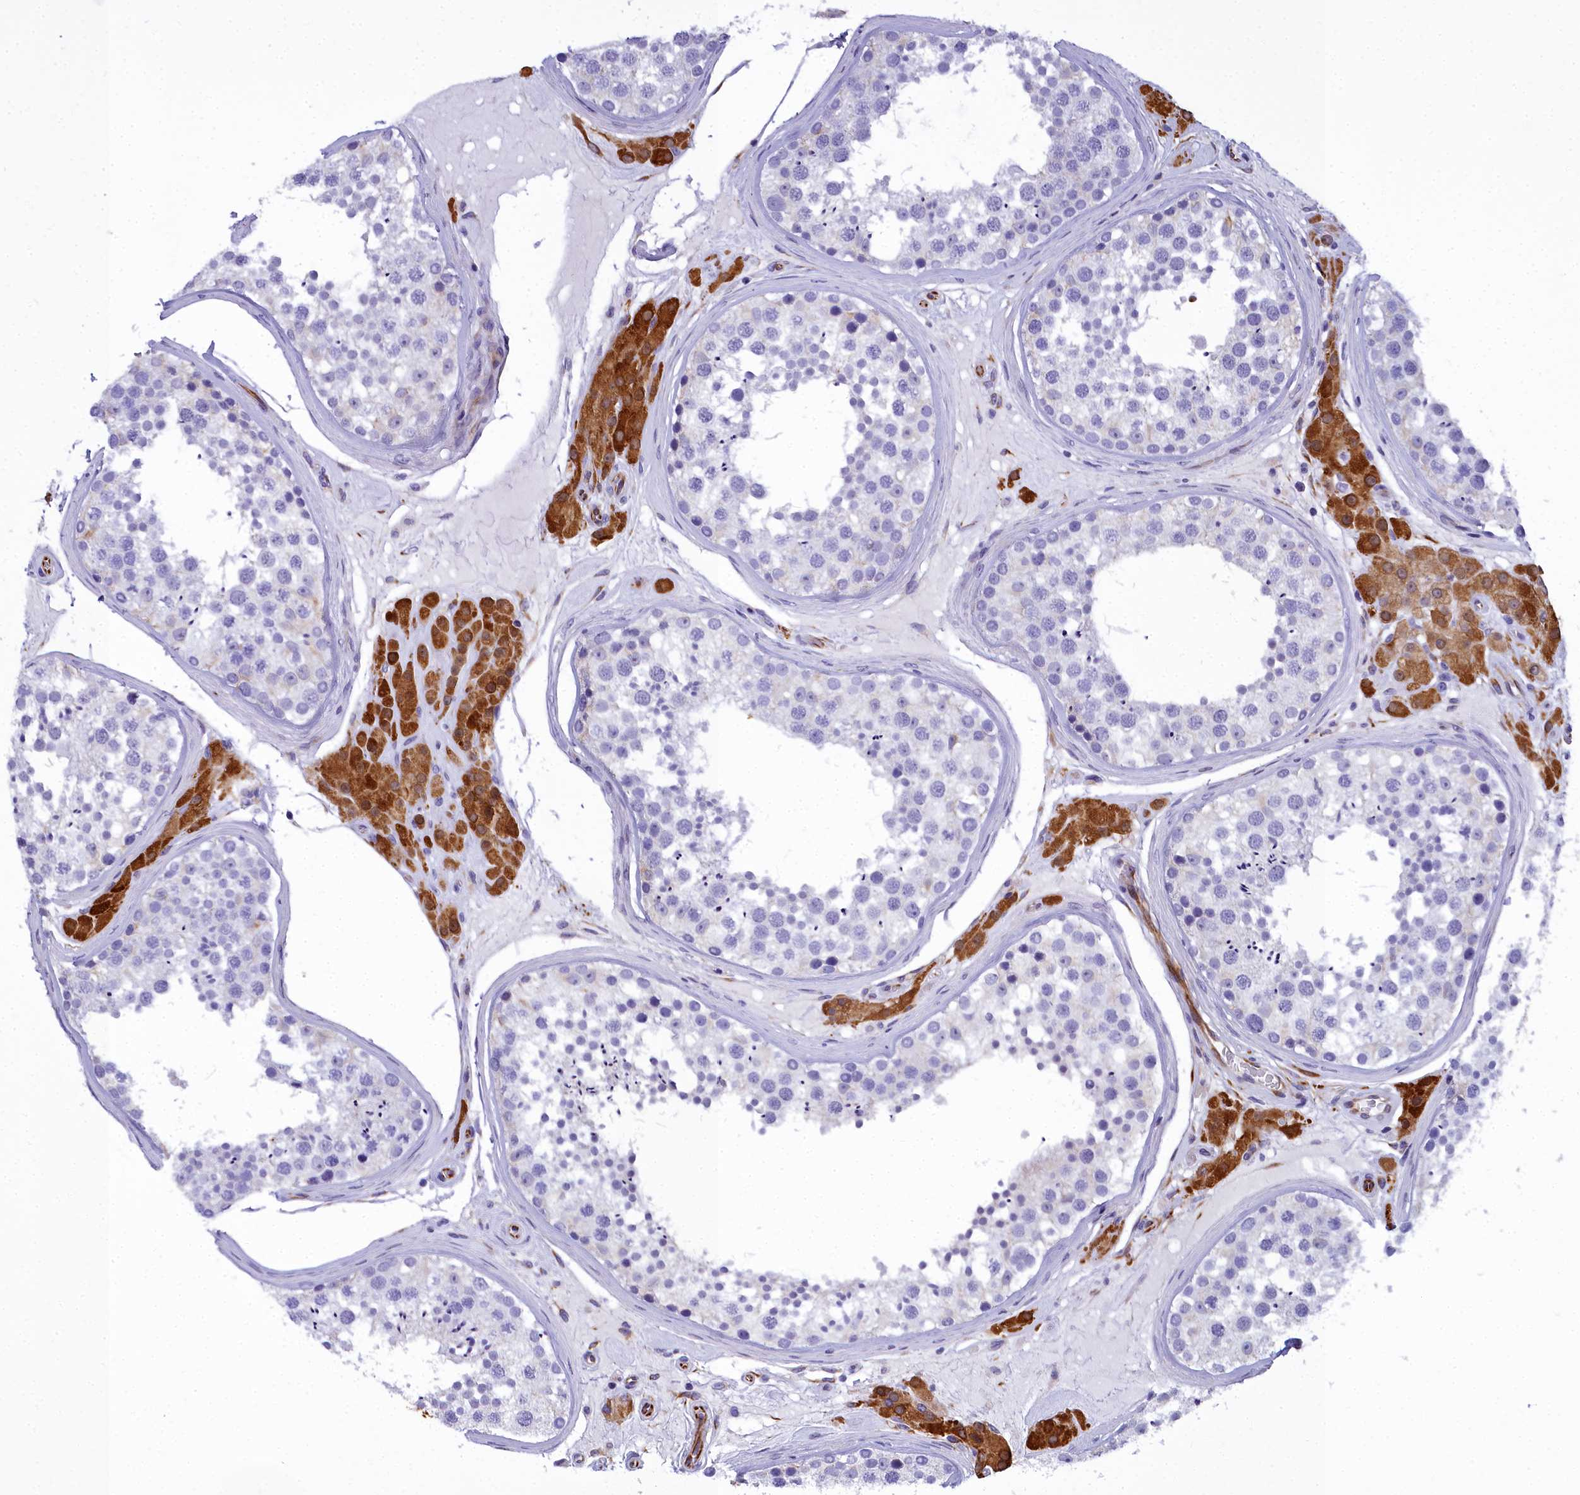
{"staining": {"intensity": "negative", "quantity": "none", "location": "none"}, "tissue": "testis", "cell_type": "Cells in seminiferous ducts", "image_type": "normal", "snomed": [{"axis": "morphology", "description": "Normal tissue, NOS"}, {"axis": "topography", "description": "Testis"}], "caption": "A high-resolution photomicrograph shows IHC staining of benign testis, which displays no significant staining in cells in seminiferous ducts.", "gene": "TIMM22", "patient": {"sex": "male", "age": 46}}